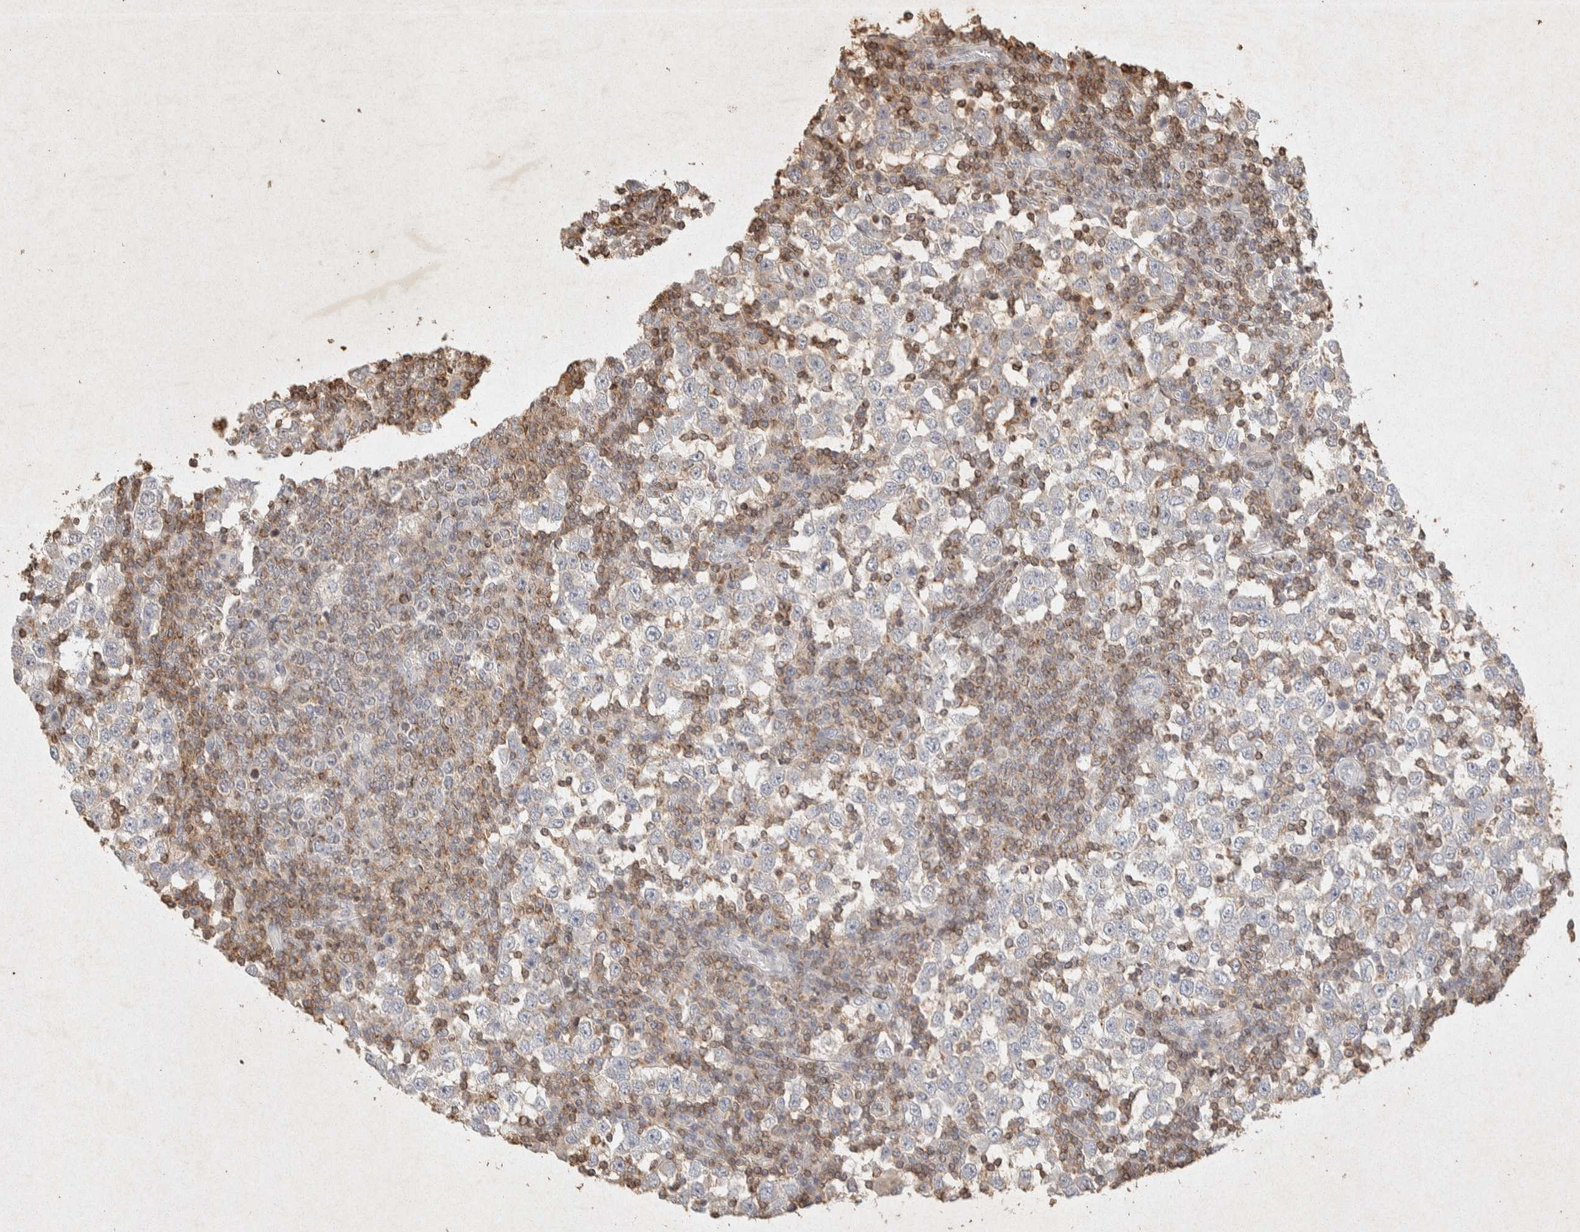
{"staining": {"intensity": "negative", "quantity": "none", "location": "none"}, "tissue": "testis cancer", "cell_type": "Tumor cells", "image_type": "cancer", "snomed": [{"axis": "morphology", "description": "Seminoma, NOS"}, {"axis": "topography", "description": "Testis"}], "caption": "IHC photomicrograph of seminoma (testis) stained for a protein (brown), which demonstrates no positivity in tumor cells.", "gene": "RAC2", "patient": {"sex": "male", "age": 65}}